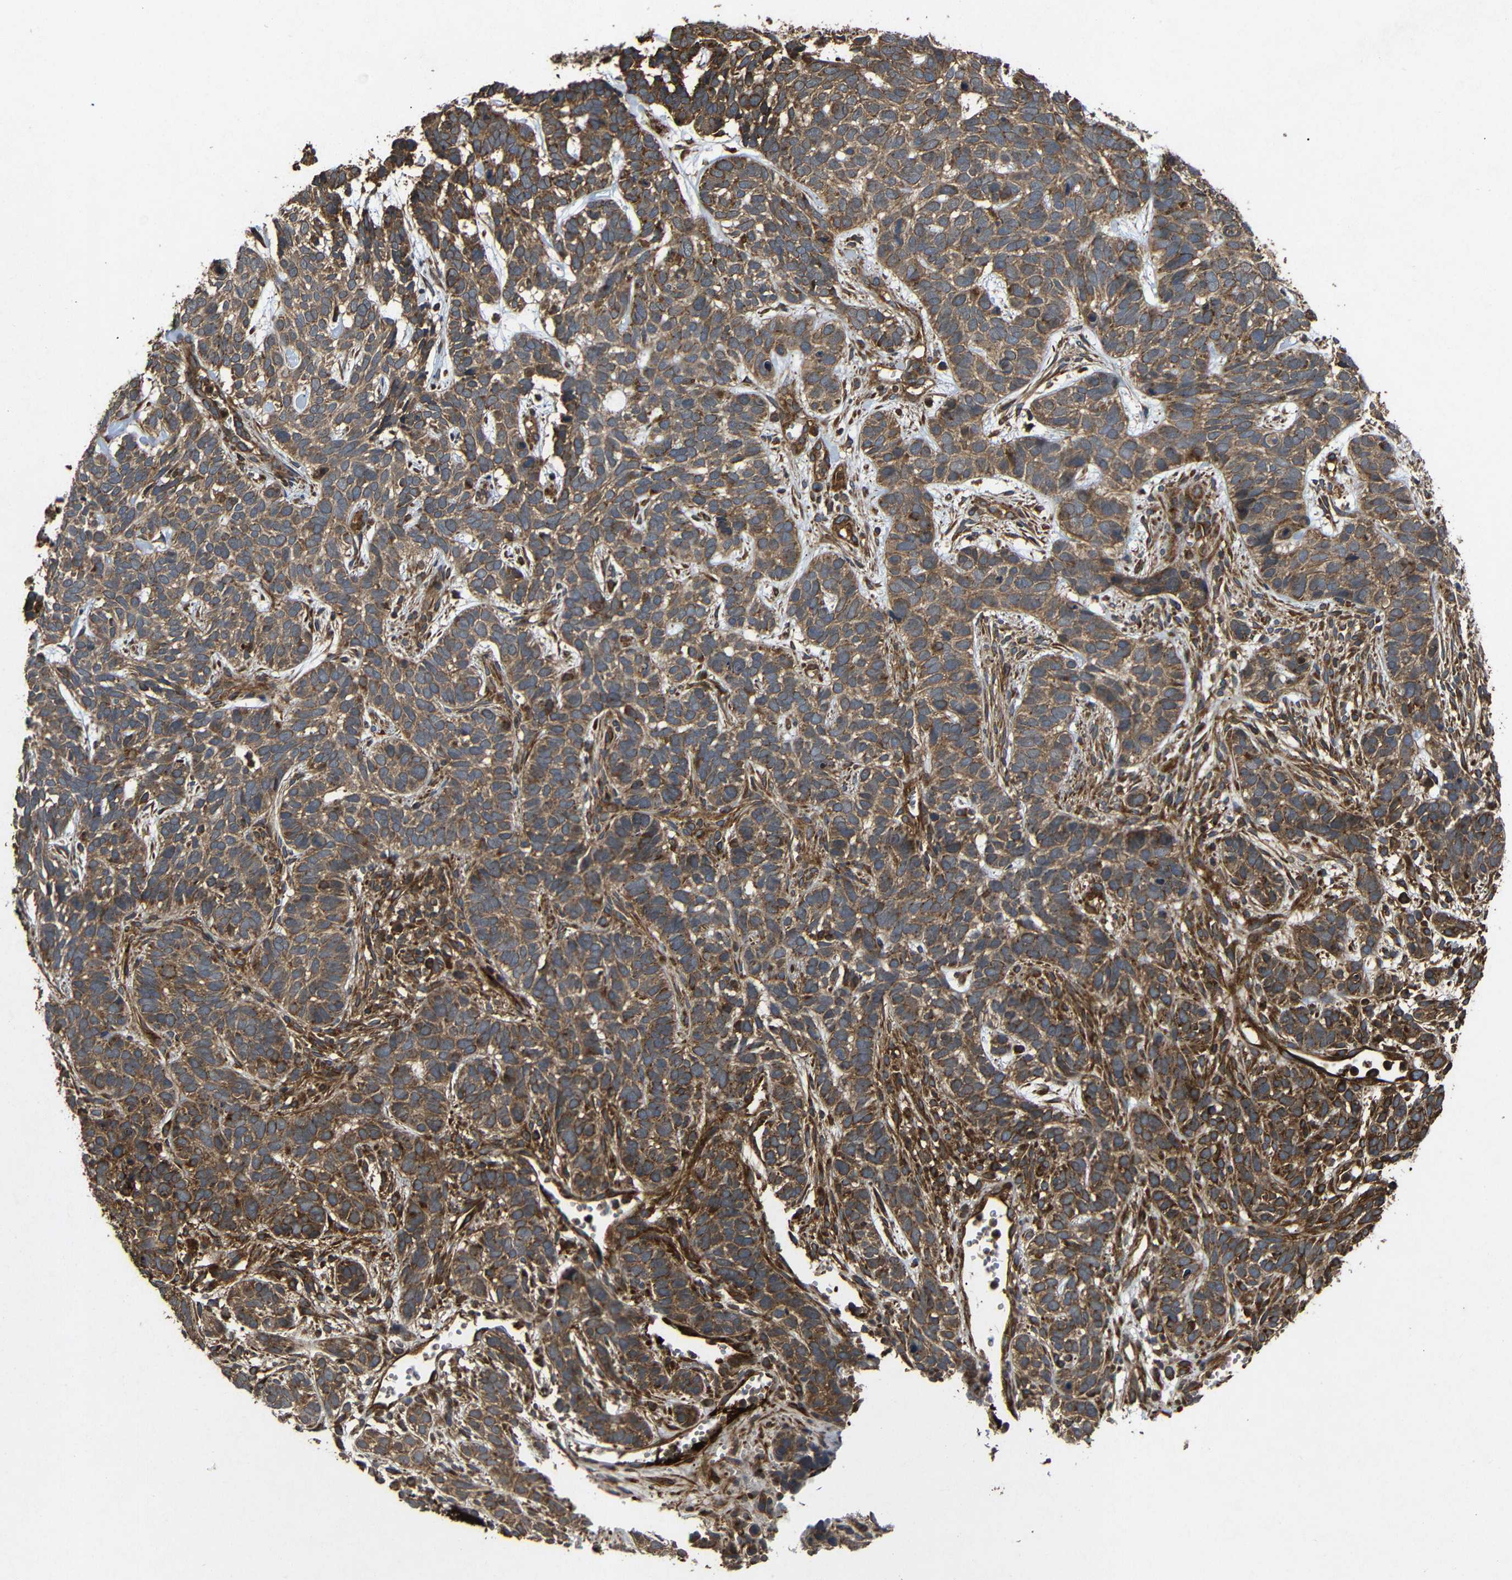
{"staining": {"intensity": "strong", "quantity": "25%-75%", "location": "cytoplasmic/membranous"}, "tissue": "skin cancer", "cell_type": "Tumor cells", "image_type": "cancer", "snomed": [{"axis": "morphology", "description": "Basal cell carcinoma"}, {"axis": "topography", "description": "Skin"}], "caption": "There is high levels of strong cytoplasmic/membranous staining in tumor cells of skin cancer, as demonstrated by immunohistochemical staining (brown color).", "gene": "EIF2S1", "patient": {"sex": "male", "age": 87}}